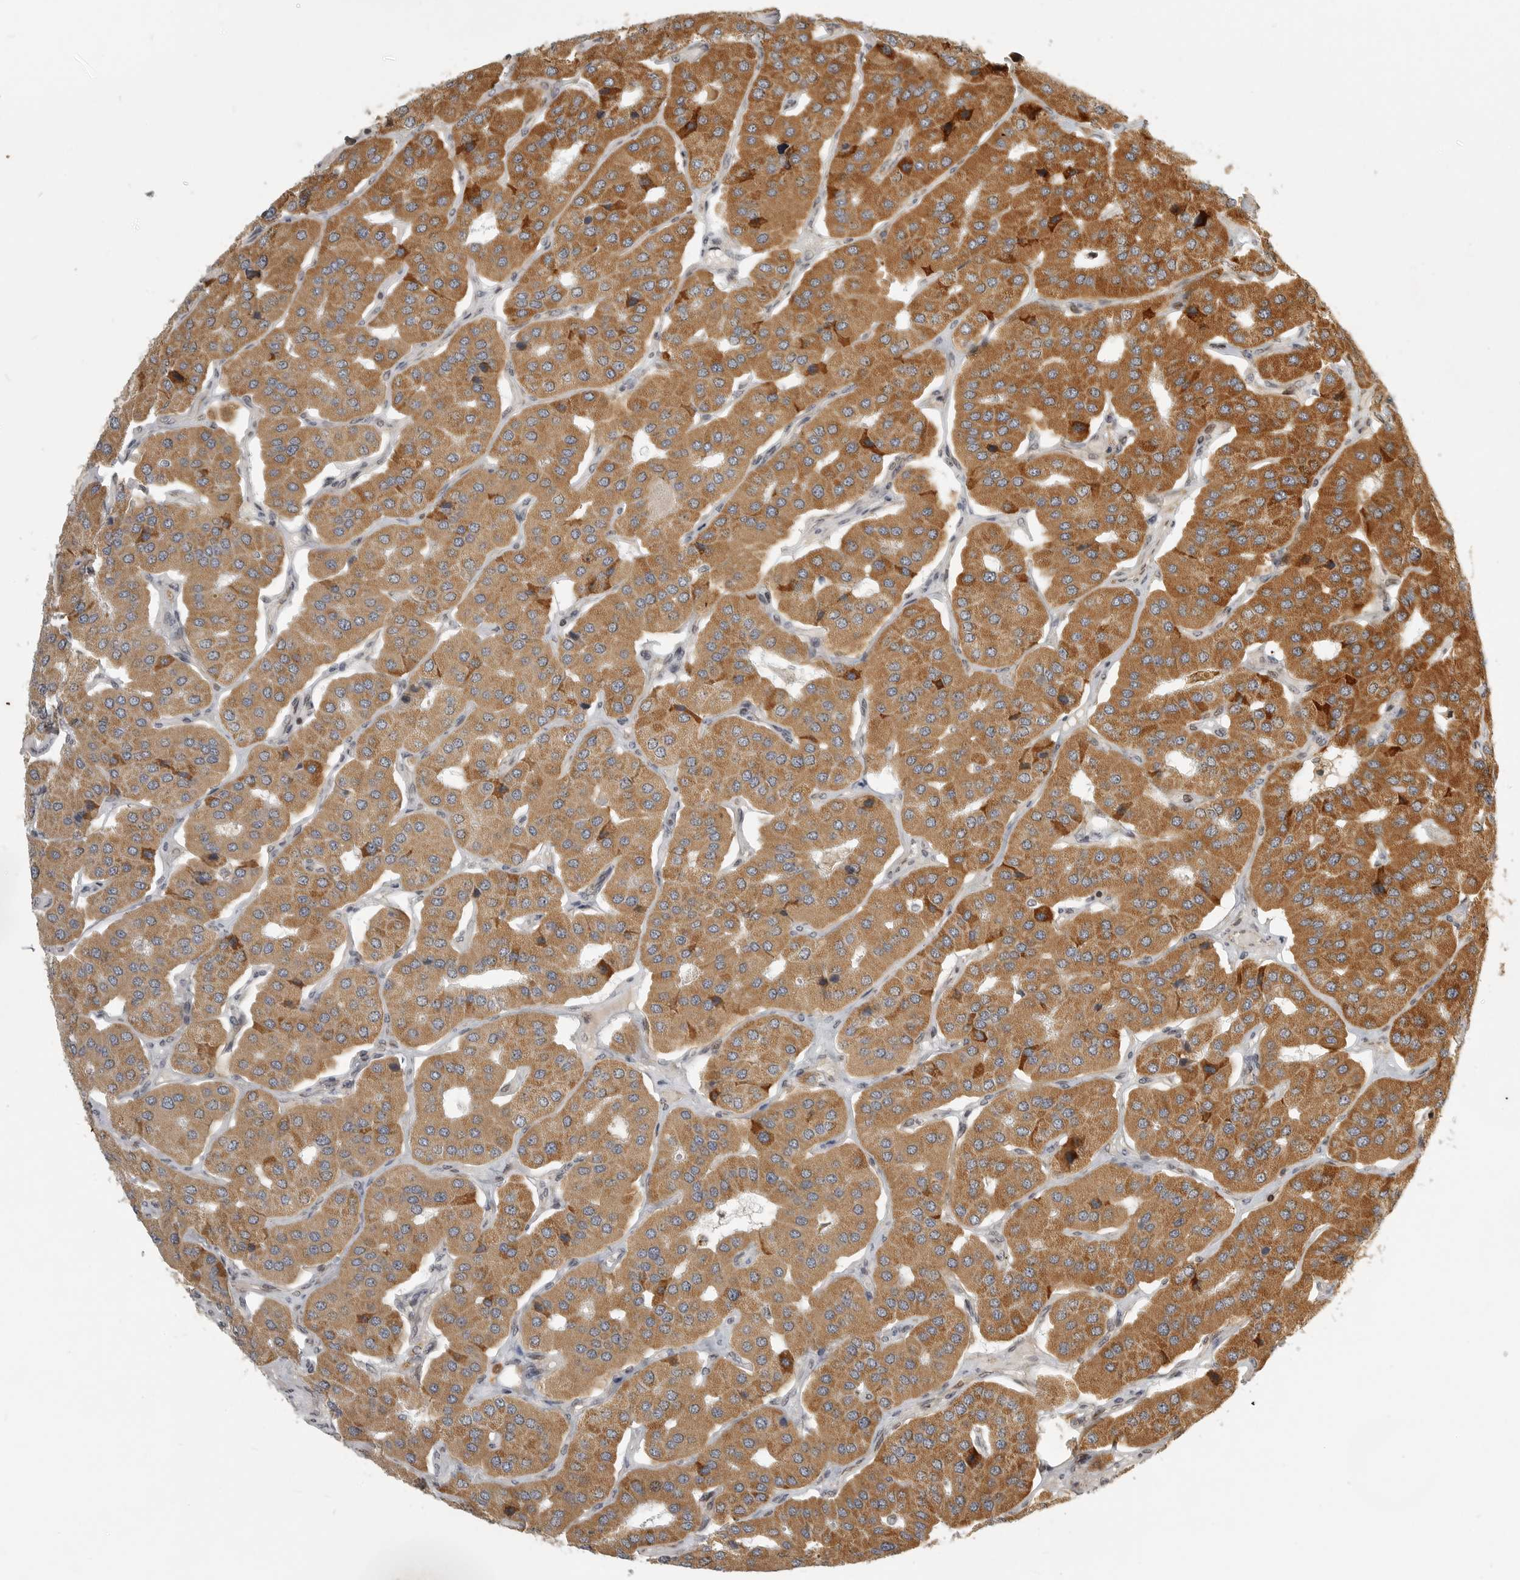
{"staining": {"intensity": "strong", "quantity": ">75%", "location": "cytoplasmic/membranous"}, "tissue": "parathyroid gland", "cell_type": "Glandular cells", "image_type": "normal", "snomed": [{"axis": "morphology", "description": "Normal tissue, NOS"}, {"axis": "morphology", "description": "Adenoma, NOS"}, {"axis": "topography", "description": "Parathyroid gland"}], "caption": "Benign parathyroid gland was stained to show a protein in brown. There is high levels of strong cytoplasmic/membranous expression in about >75% of glandular cells.", "gene": "NARS2", "patient": {"sex": "female", "age": 86}}